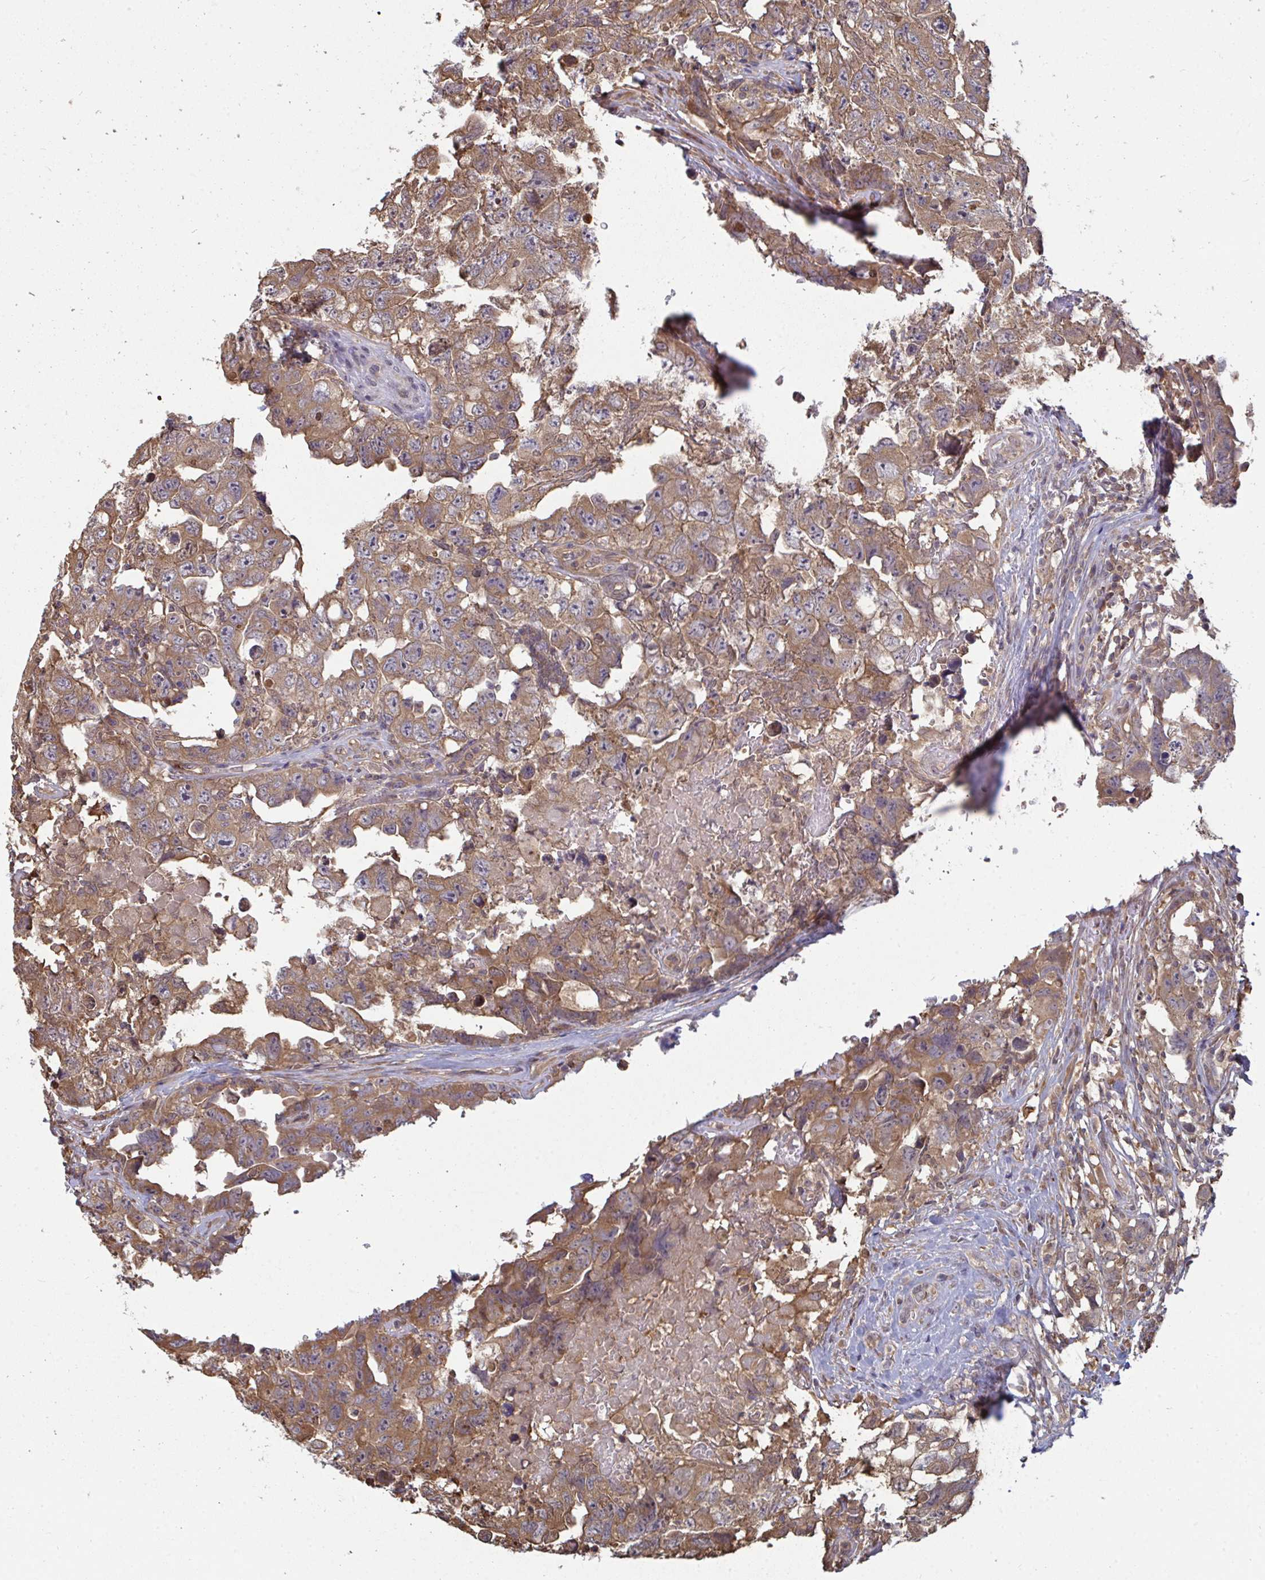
{"staining": {"intensity": "moderate", "quantity": ">75%", "location": "cytoplasmic/membranous"}, "tissue": "testis cancer", "cell_type": "Tumor cells", "image_type": "cancer", "snomed": [{"axis": "morphology", "description": "Carcinoma, Embryonal, NOS"}, {"axis": "topography", "description": "Testis"}], "caption": "Tumor cells reveal medium levels of moderate cytoplasmic/membranous expression in approximately >75% of cells in human testis cancer.", "gene": "TTC9C", "patient": {"sex": "male", "age": 22}}